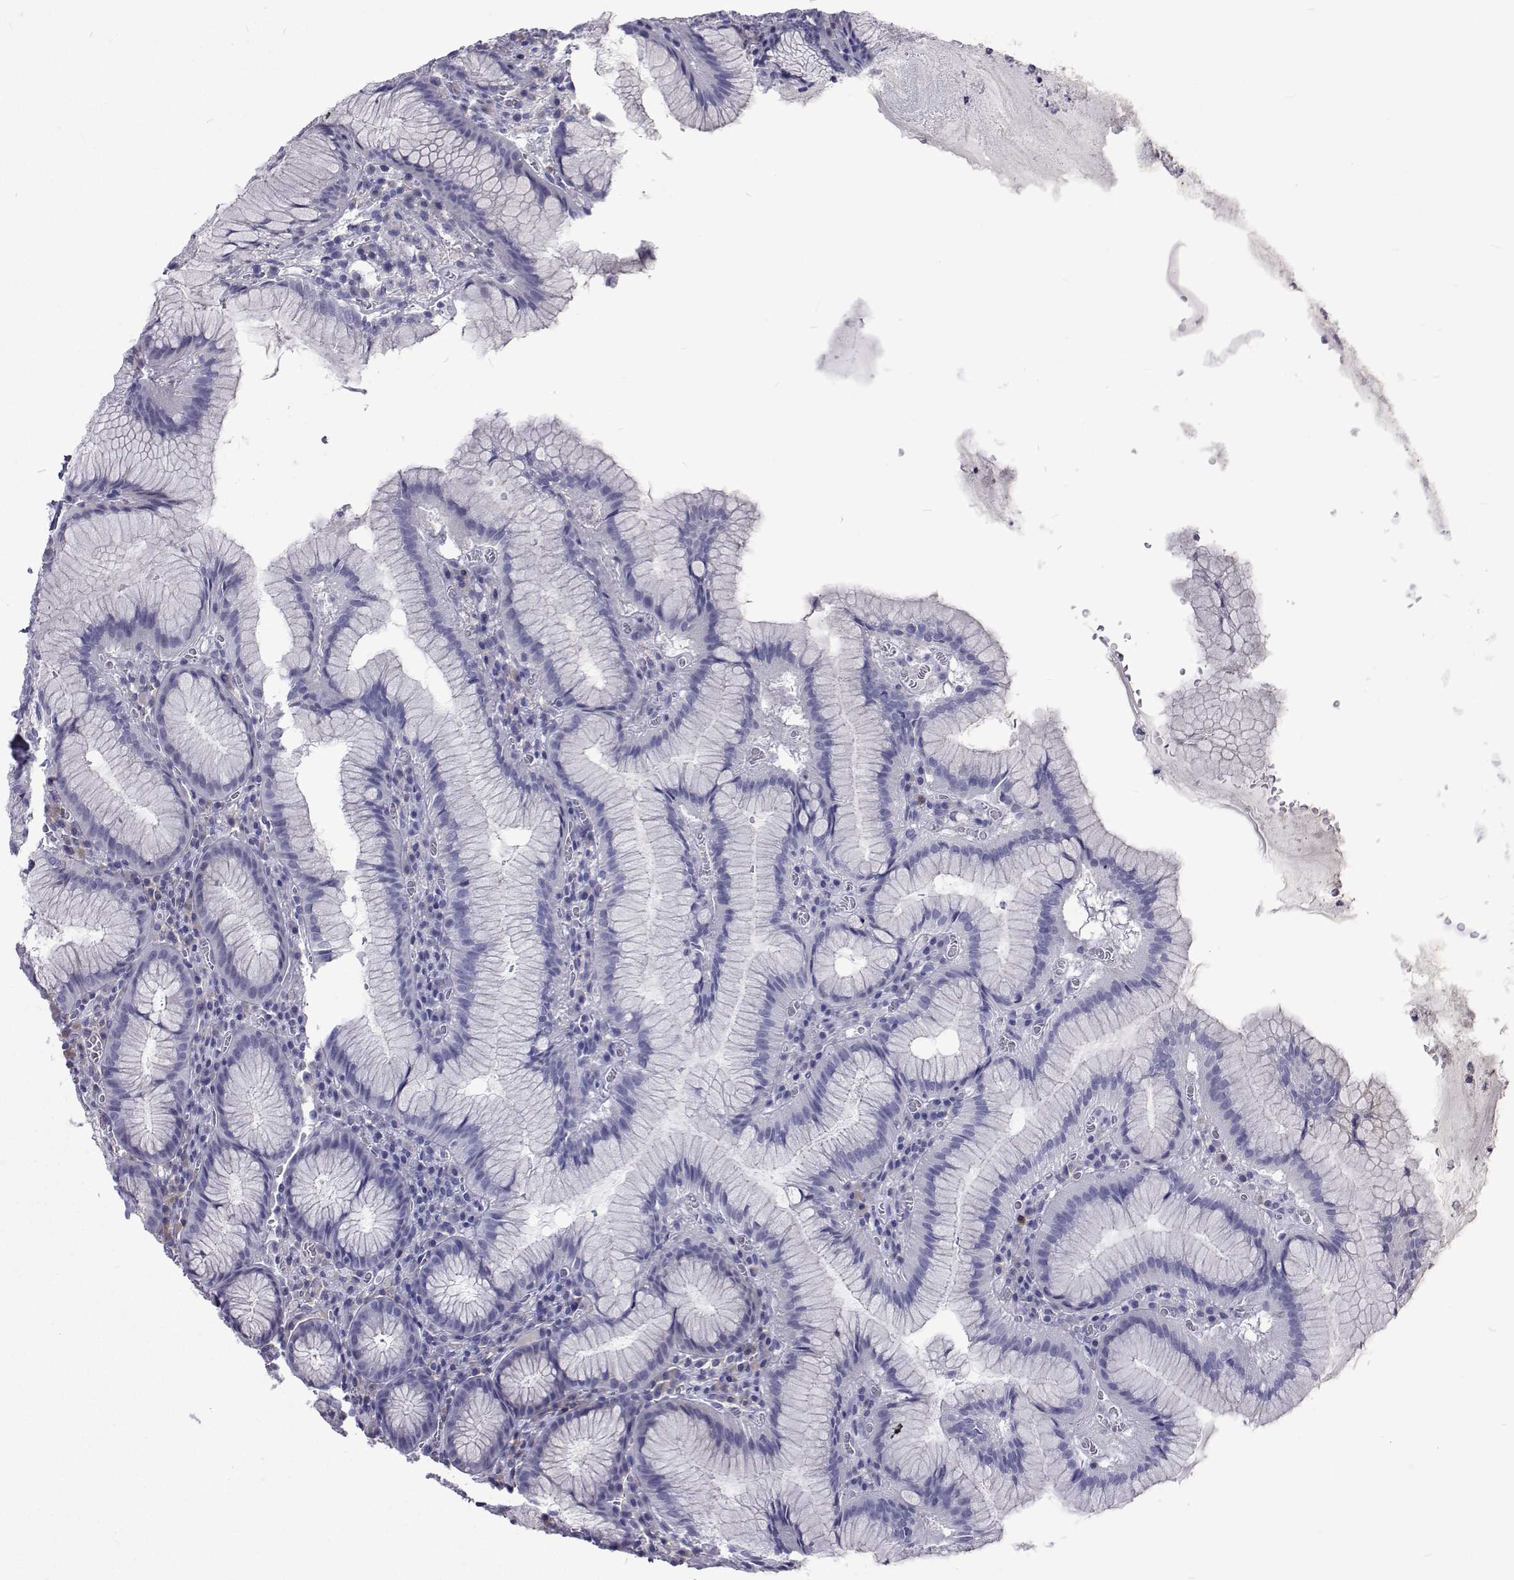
{"staining": {"intensity": "negative", "quantity": "none", "location": "none"}, "tissue": "stomach", "cell_type": "Glandular cells", "image_type": "normal", "snomed": [{"axis": "morphology", "description": "Normal tissue, NOS"}, {"axis": "topography", "description": "Stomach"}], "caption": "This micrograph is of normal stomach stained with IHC to label a protein in brown with the nuclei are counter-stained blue. There is no positivity in glandular cells. Brightfield microscopy of immunohistochemistry (IHC) stained with DAB (3,3'-diaminobenzidine) (brown) and hematoxylin (blue), captured at high magnification.", "gene": "NPR3", "patient": {"sex": "male", "age": 55}}